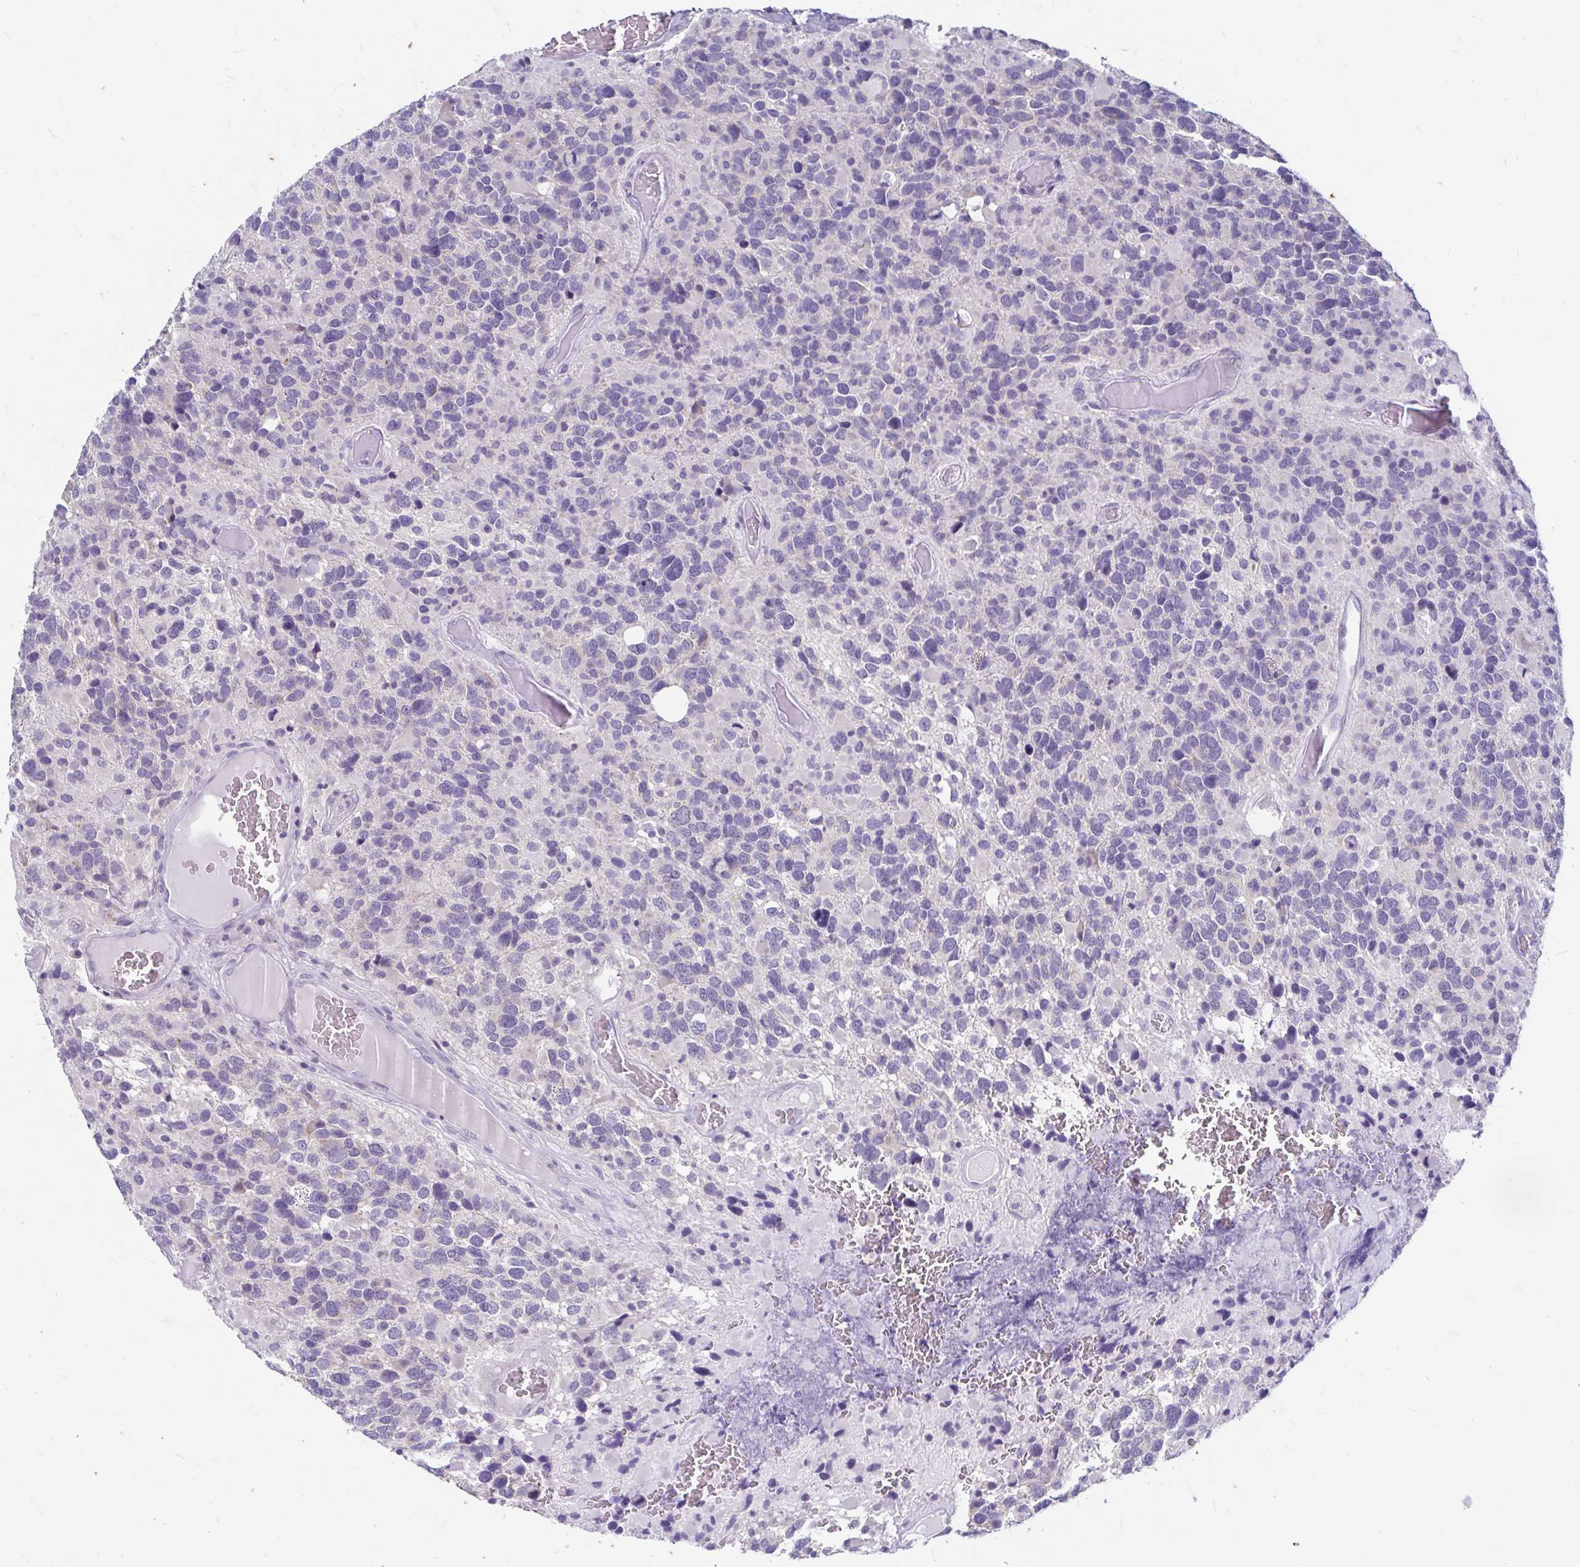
{"staining": {"intensity": "negative", "quantity": "none", "location": "none"}, "tissue": "glioma", "cell_type": "Tumor cells", "image_type": "cancer", "snomed": [{"axis": "morphology", "description": "Glioma, malignant, High grade"}, {"axis": "topography", "description": "Brain"}], "caption": "A histopathology image of high-grade glioma (malignant) stained for a protein displays no brown staining in tumor cells. (DAB (3,3'-diaminobenzidine) immunohistochemistry visualized using brightfield microscopy, high magnification).", "gene": "ADH1A", "patient": {"sex": "female", "age": 40}}